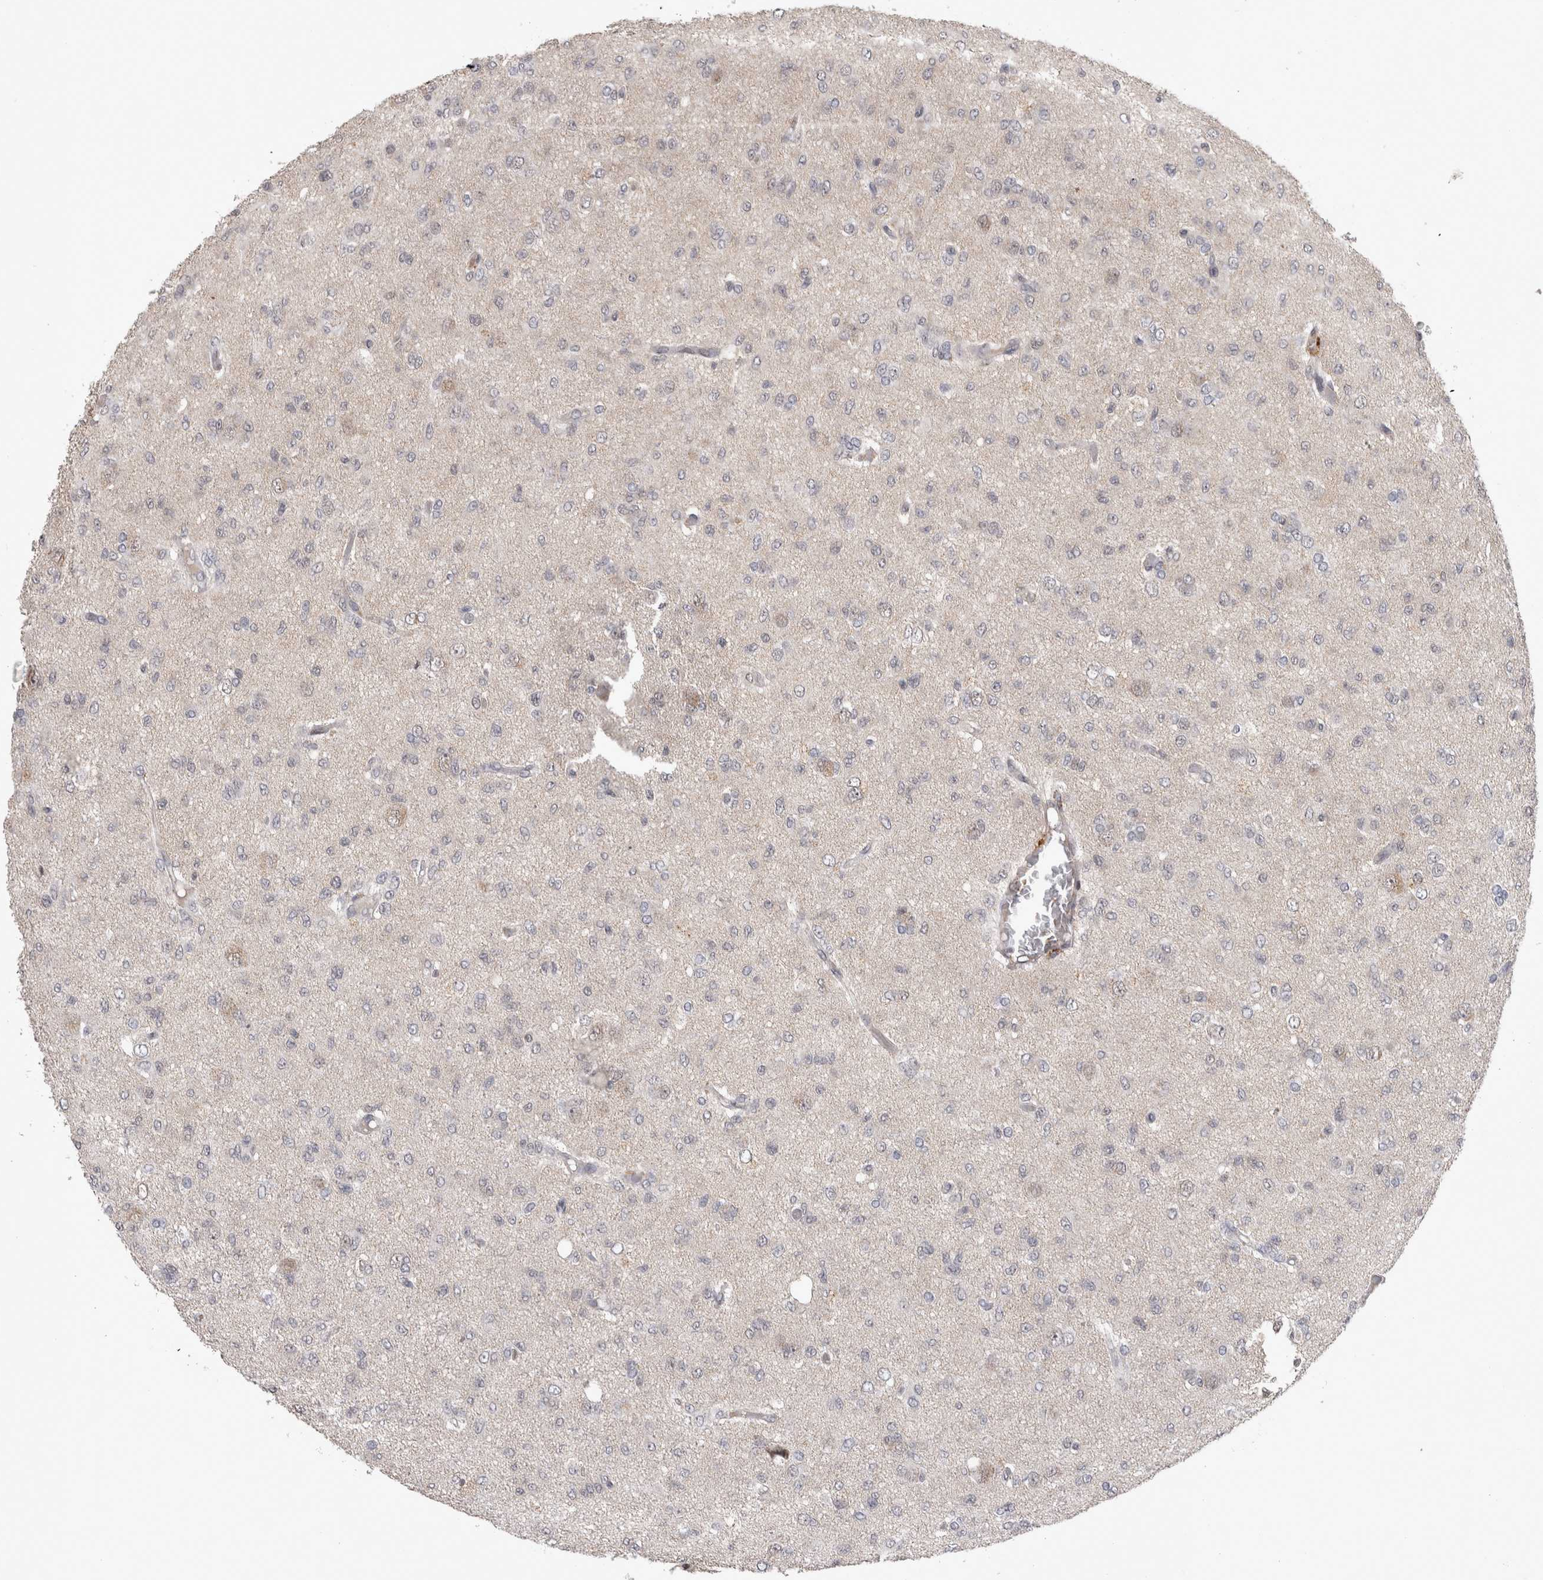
{"staining": {"intensity": "negative", "quantity": "none", "location": "none"}, "tissue": "glioma", "cell_type": "Tumor cells", "image_type": "cancer", "snomed": [{"axis": "morphology", "description": "Glioma, malignant, High grade"}, {"axis": "topography", "description": "Brain"}], "caption": "An image of glioma stained for a protein displays no brown staining in tumor cells.", "gene": "IFI44", "patient": {"sex": "female", "age": 59}}